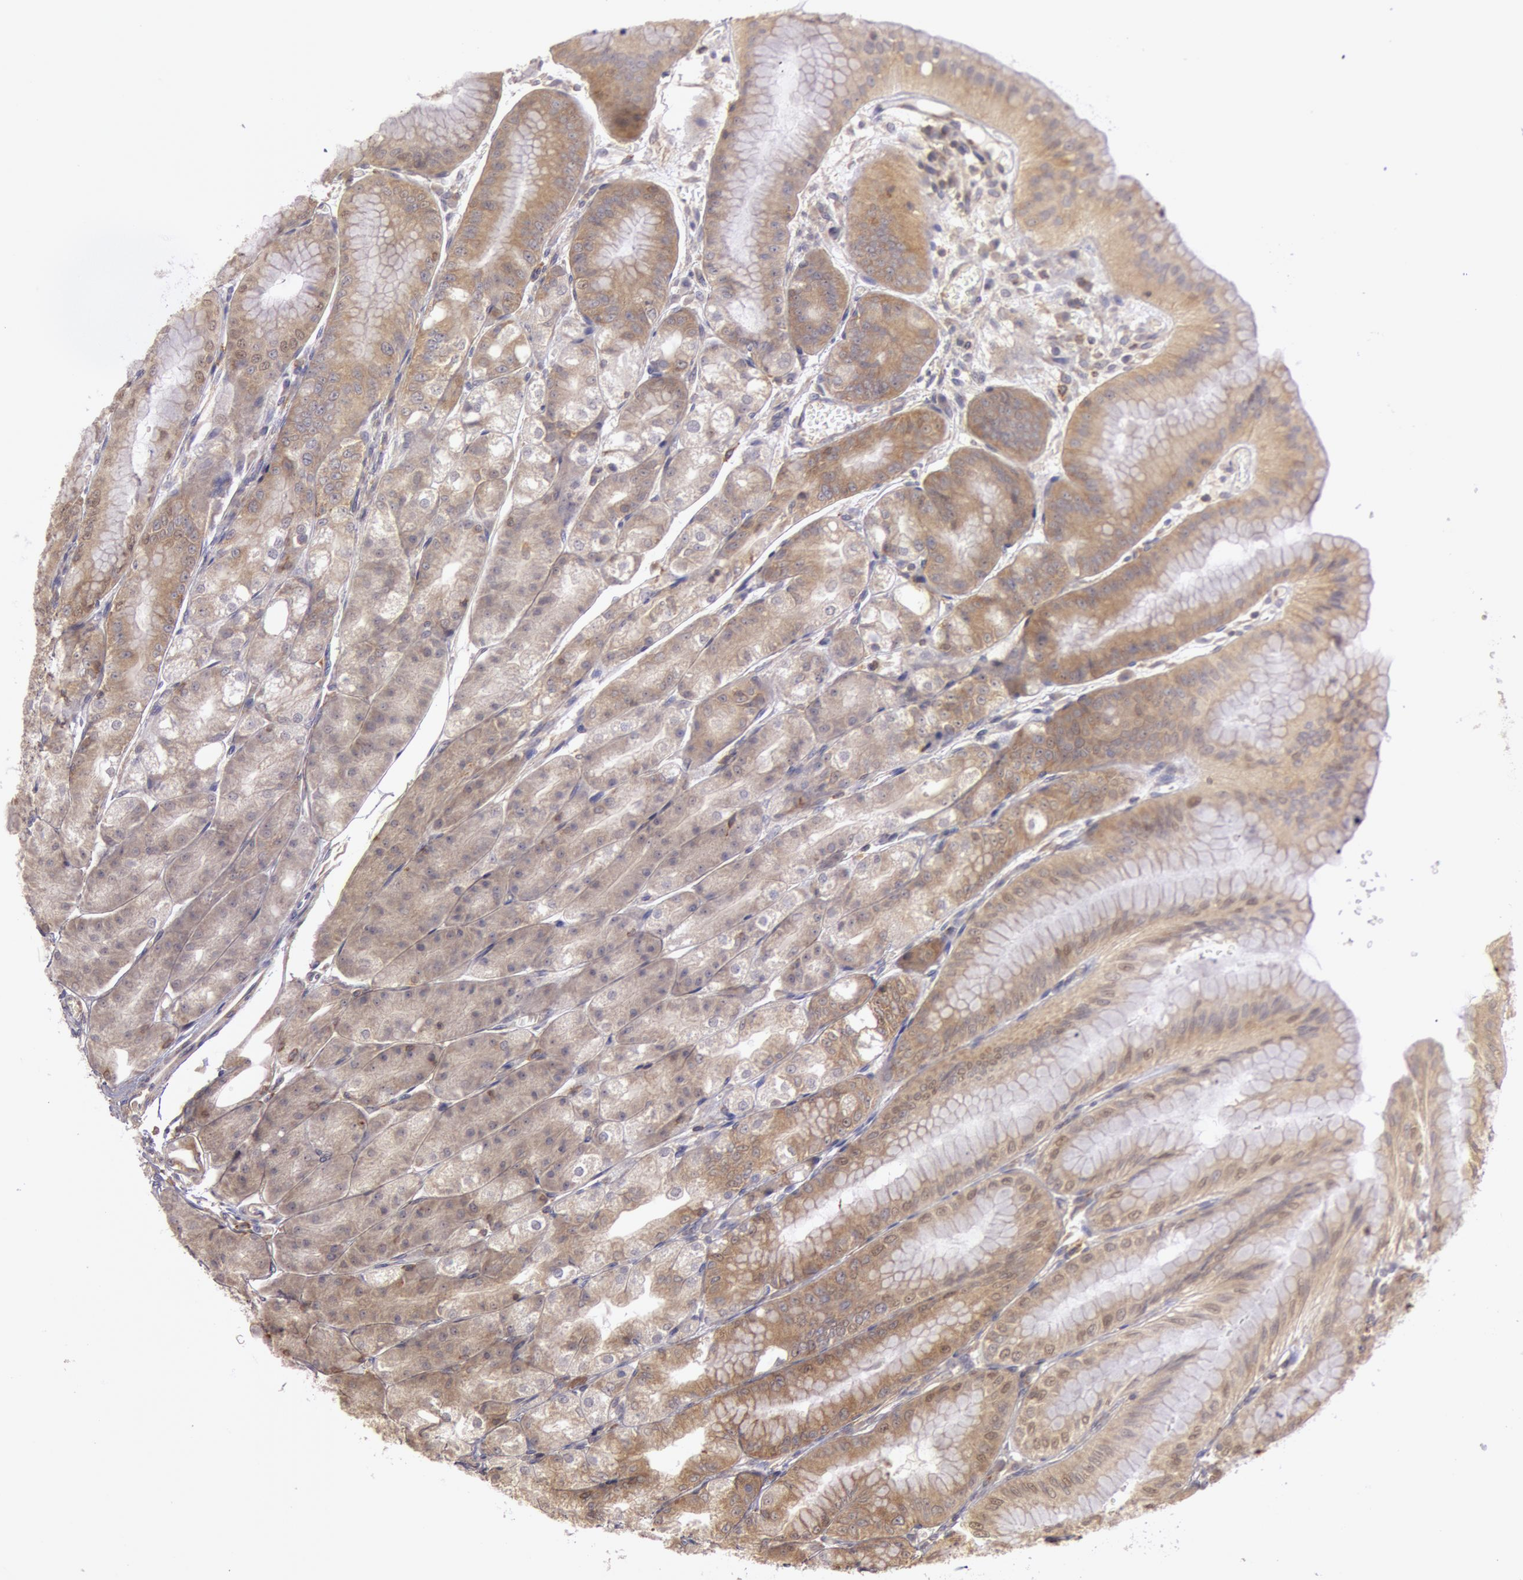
{"staining": {"intensity": "moderate", "quantity": ">75%", "location": "cytoplasmic/membranous"}, "tissue": "stomach", "cell_type": "Glandular cells", "image_type": "normal", "snomed": [{"axis": "morphology", "description": "Normal tissue, NOS"}, {"axis": "topography", "description": "Stomach, lower"}], "caption": "The photomicrograph reveals a brown stain indicating the presence of a protein in the cytoplasmic/membranous of glandular cells in stomach.", "gene": "NMT2", "patient": {"sex": "male", "age": 71}}